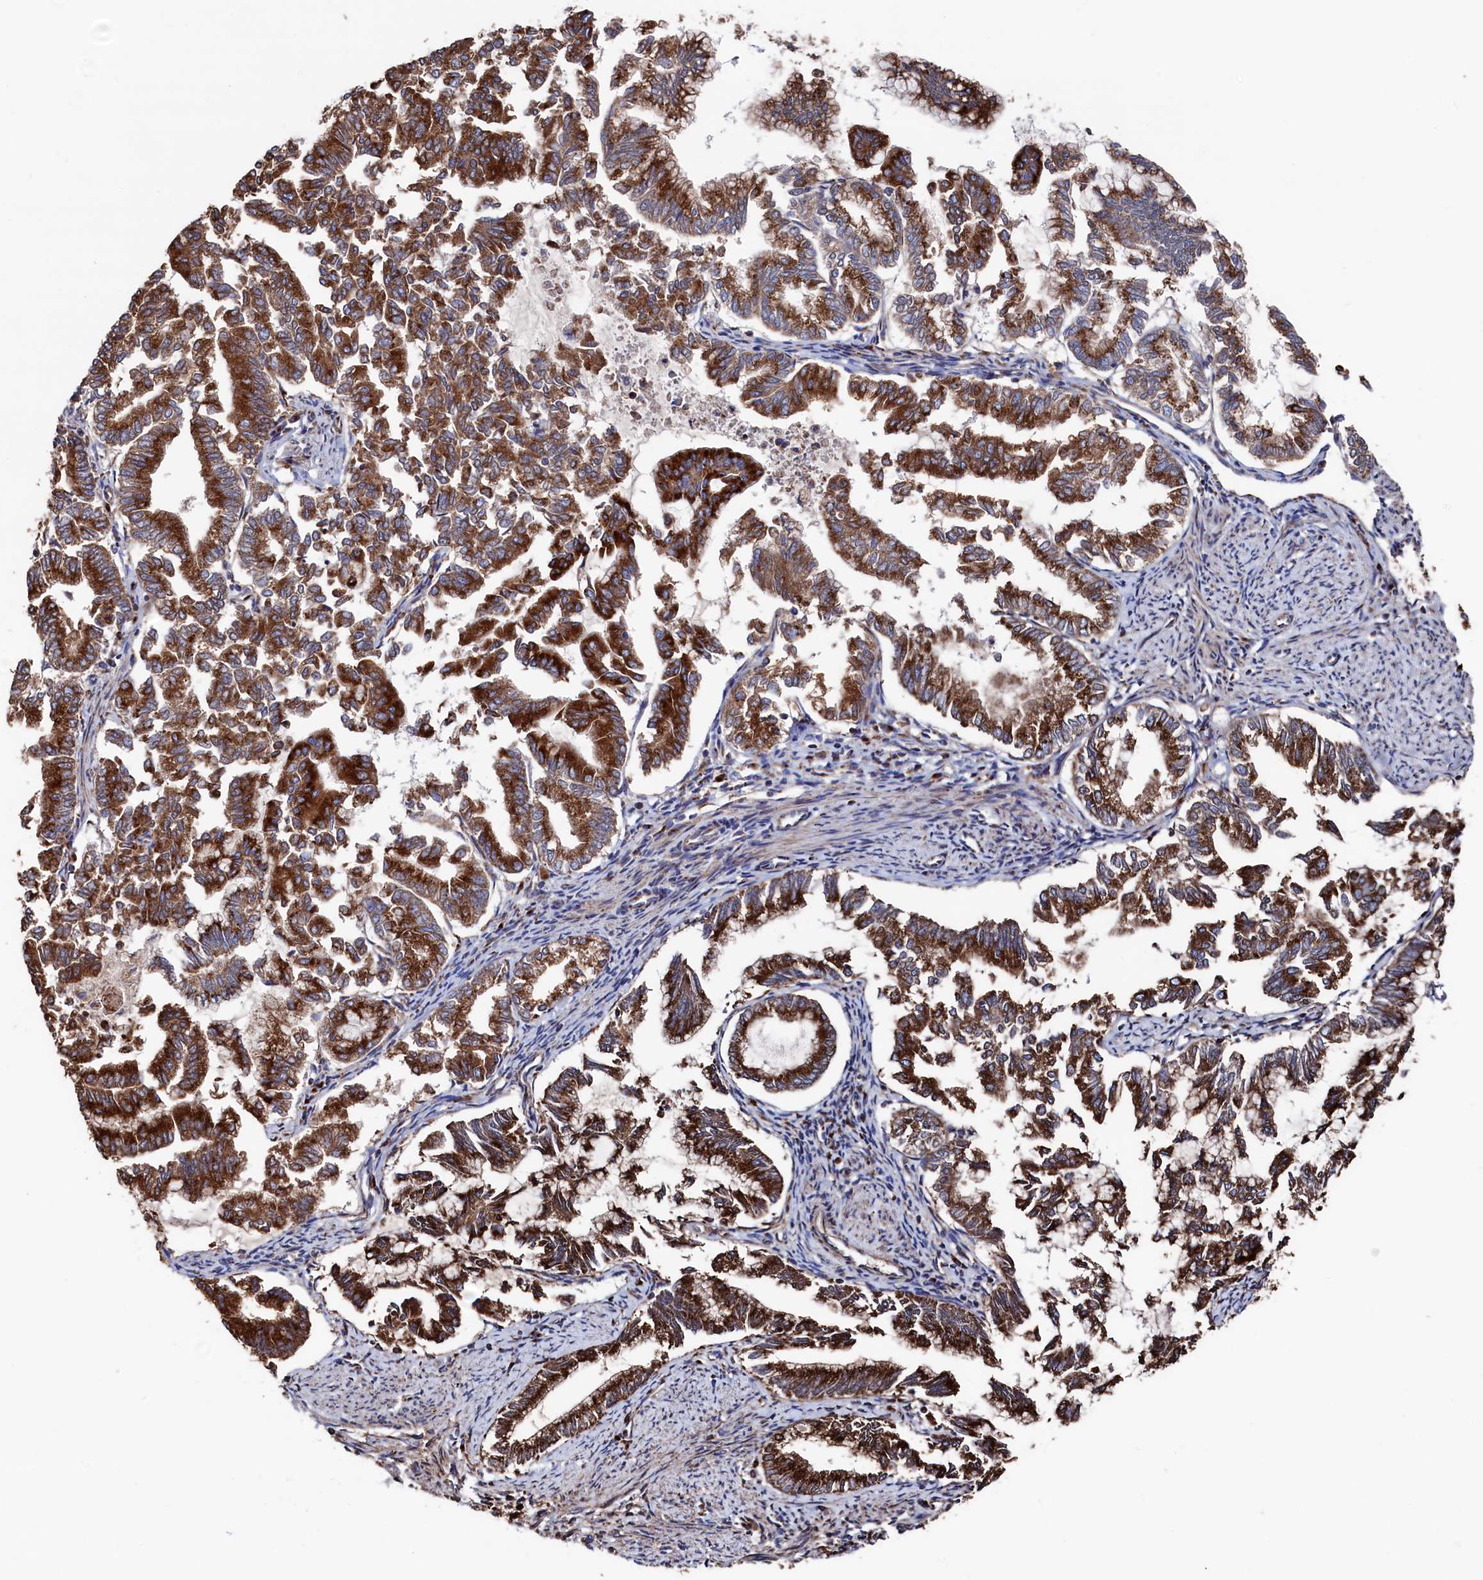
{"staining": {"intensity": "strong", "quantity": ">75%", "location": "cytoplasmic/membranous"}, "tissue": "endometrial cancer", "cell_type": "Tumor cells", "image_type": "cancer", "snomed": [{"axis": "morphology", "description": "Adenocarcinoma, NOS"}, {"axis": "topography", "description": "Endometrium"}], "caption": "Protein staining displays strong cytoplasmic/membranous positivity in approximately >75% of tumor cells in adenocarcinoma (endometrial).", "gene": "PRRC1", "patient": {"sex": "female", "age": 79}}